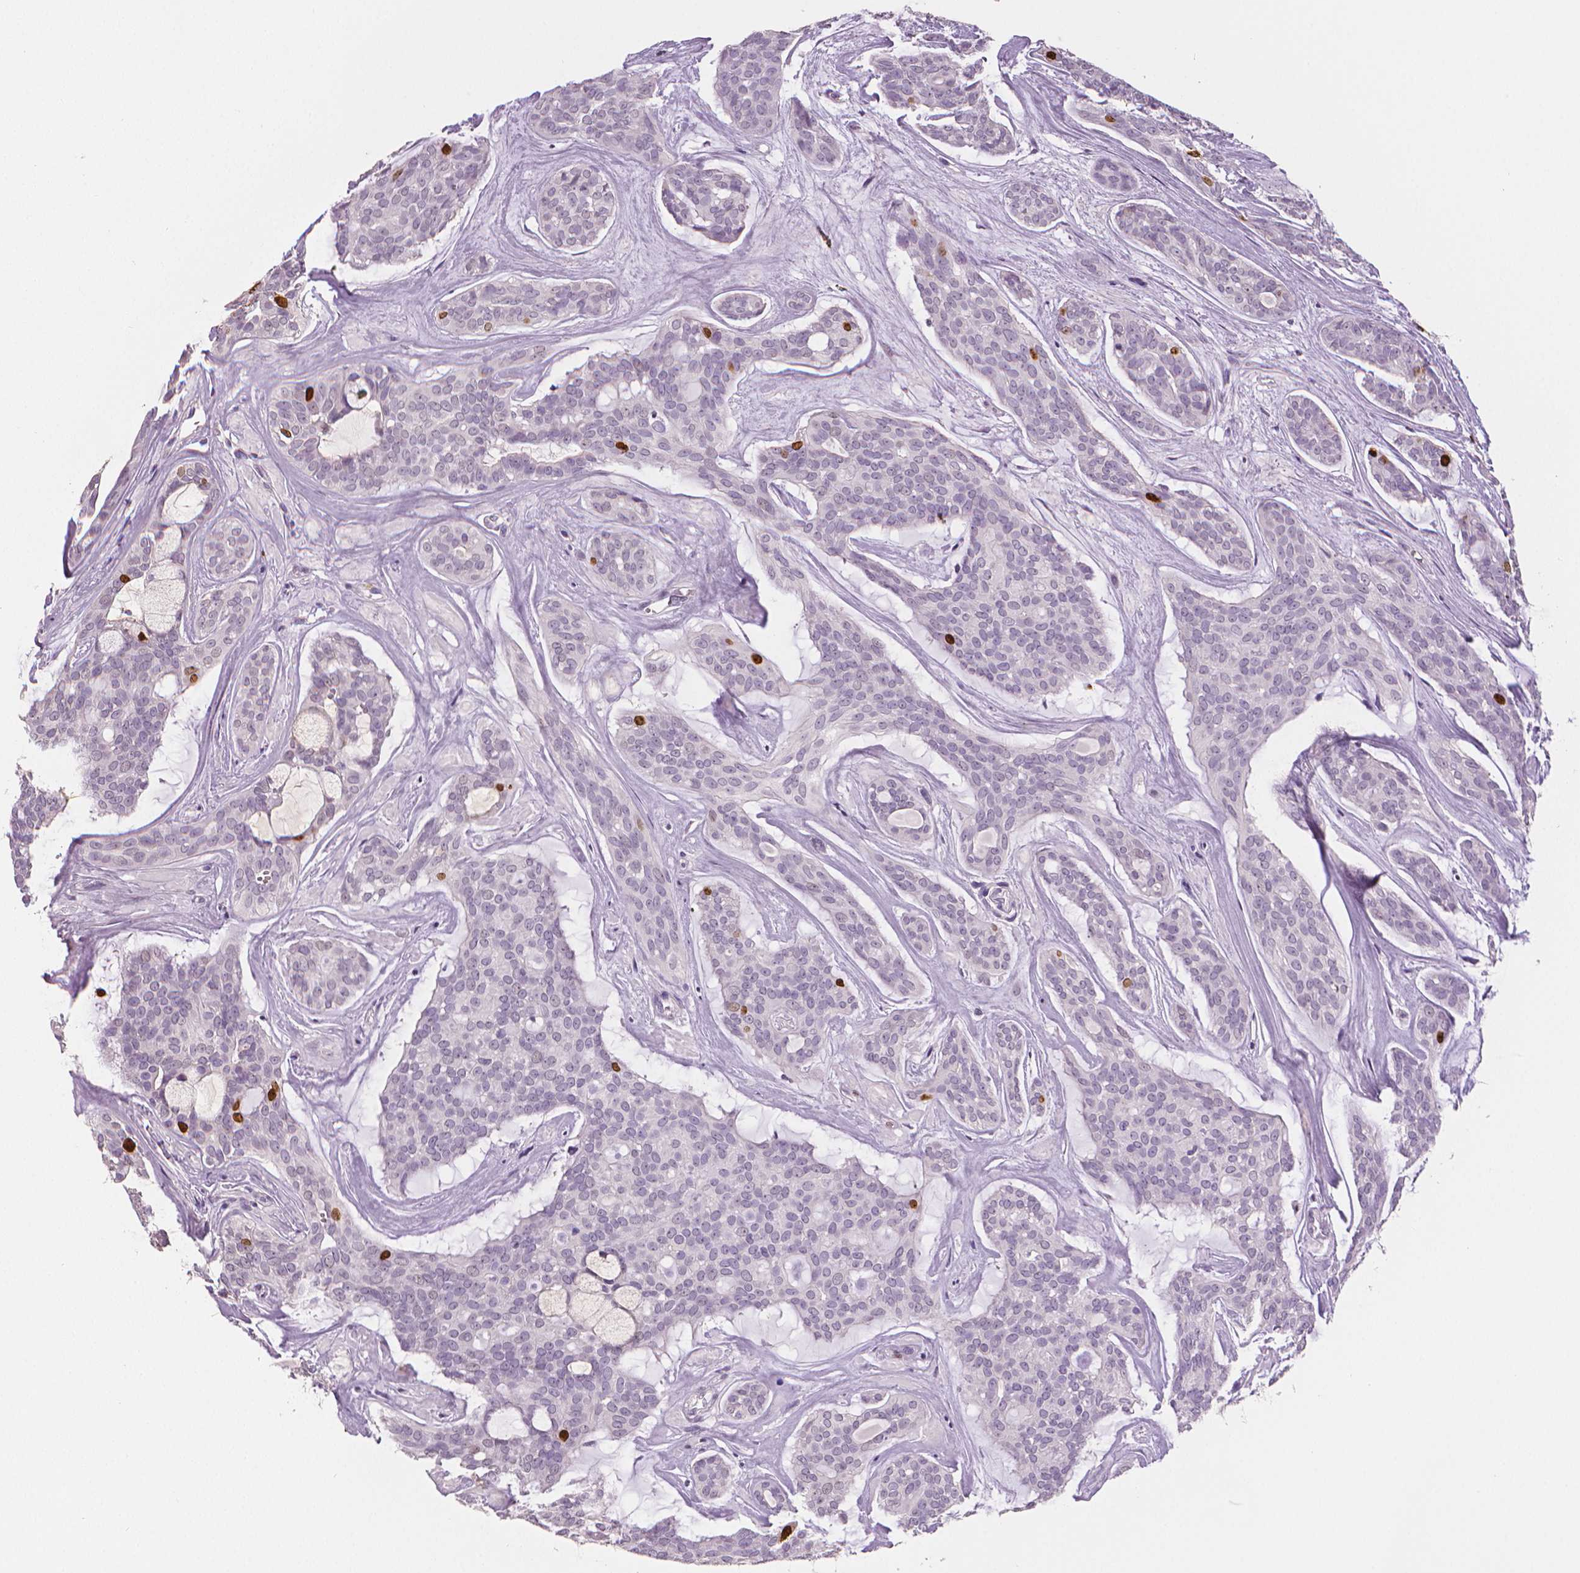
{"staining": {"intensity": "strong", "quantity": "<25%", "location": "nuclear"}, "tissue": "head and neck cancer", "cell_type": "Tumor cells", "image_type": "cancer", "snomed": [{"axis": "morphology", "description": "Adenocarcinoma, NOS"}, {"axis": "topography", "description": "Head-Neck"}], "caption": "Immunohistochemistry (IHC) histopathology image of neoplastic tissue: adenocarcinoma (head and neck) stained using immunohistochemistry reveals medium levels of strong protein expression localized specifically in the nuclear of tumor cells, appearing as a nuclear brown color.", "gene": "MKI67", "patient": {"sex": "male", "age": 66}}